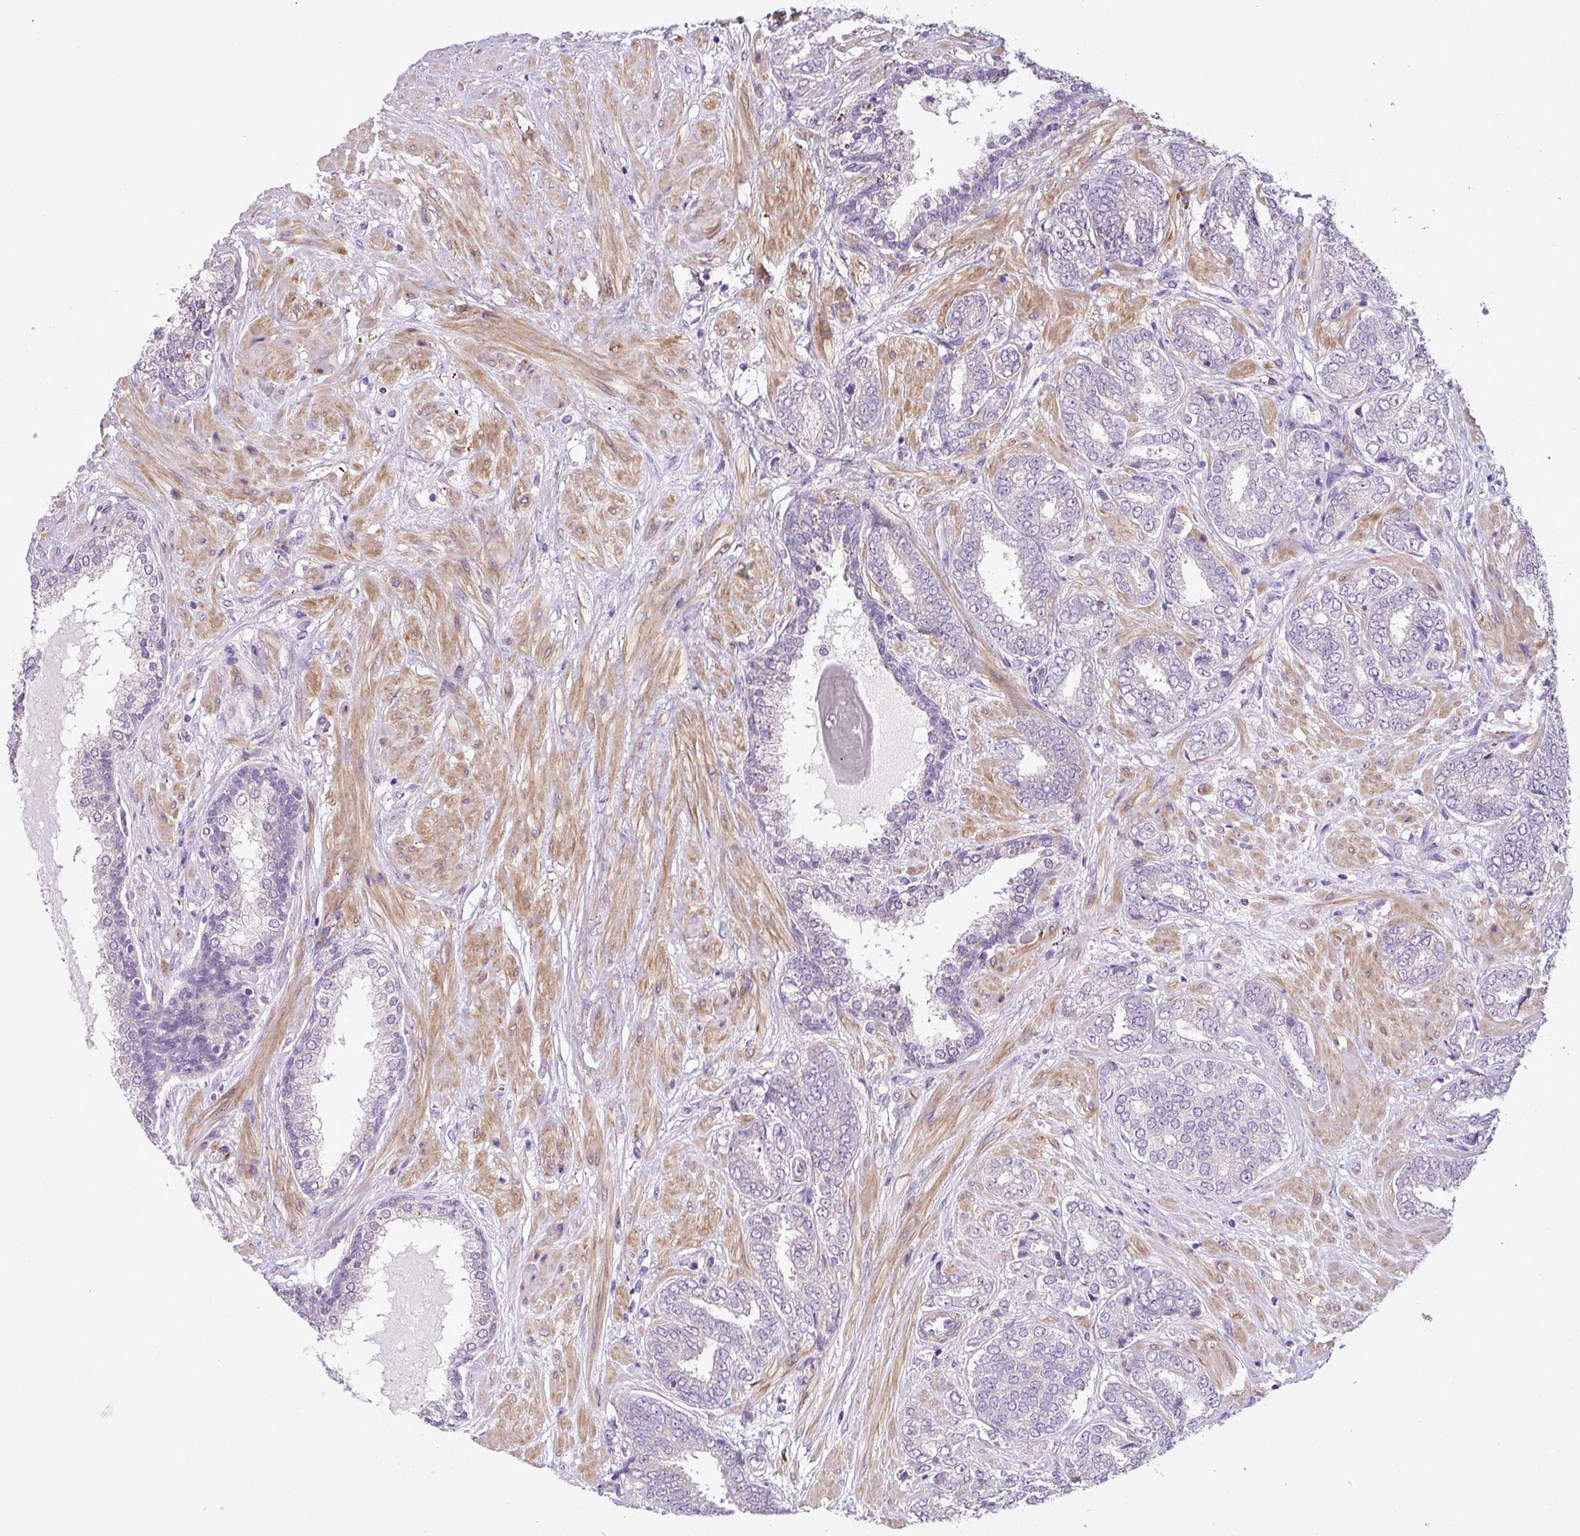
{"staining": {"intensity": "negative", "quantity": "none", "location": "none"}, "tissue": "prostate cancer", "cell_type": "Tumor cells", "image_type": "cancer", "snomed": [{"axis": "morphology", "description": "Adenocarcinoma, High grade"}, {"axis": "topography", "description": "Prostate"}], "caption": "The immunohistochemistry photomicrograph has no significant expression in tumor cells of prostate adenocarcinoma (high-grade) tissue.", "gene": "MOCS3", "patient": {"sex": "male", "age": 72}}